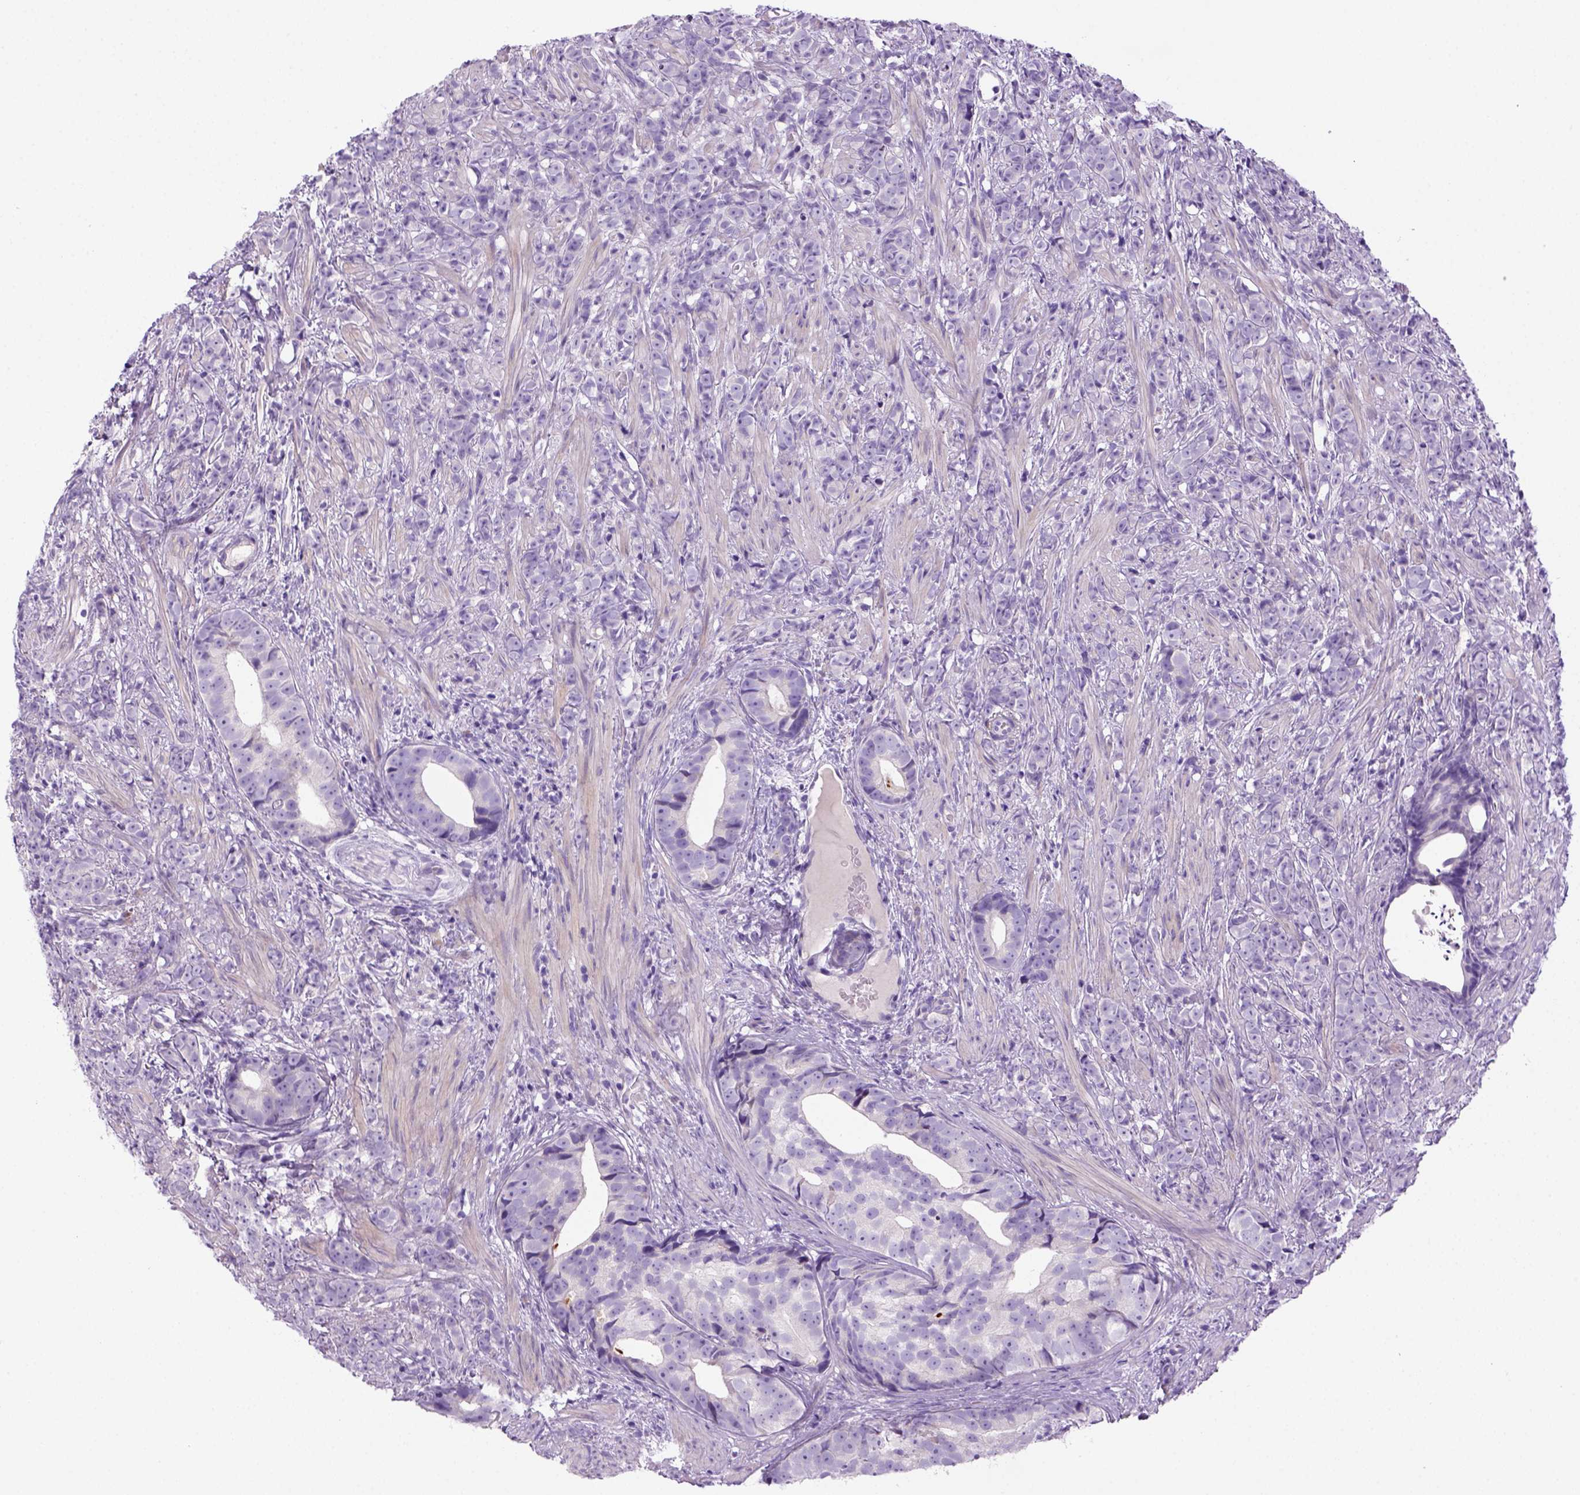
{"staining": {"intensity": "negative", "quantity": "none", "location": "none"}, "tissue": "prostate cancer", "cell_type": "Tumor cells", "image_type": "cancer", "snomed": [{"axis": "morphology", "description": "Adenocarcinoma, High grade"}, {"axis": "topography", "description": "Prostate"}], "caption": "The immunohistochemistry photomicrograph has no significant positivity in tumor cells of prostate cancer (adenocarcinoma (high-grade)) tissue.", "gene": "DNAH11", "patient": {"sex": "male", "age": 81}}